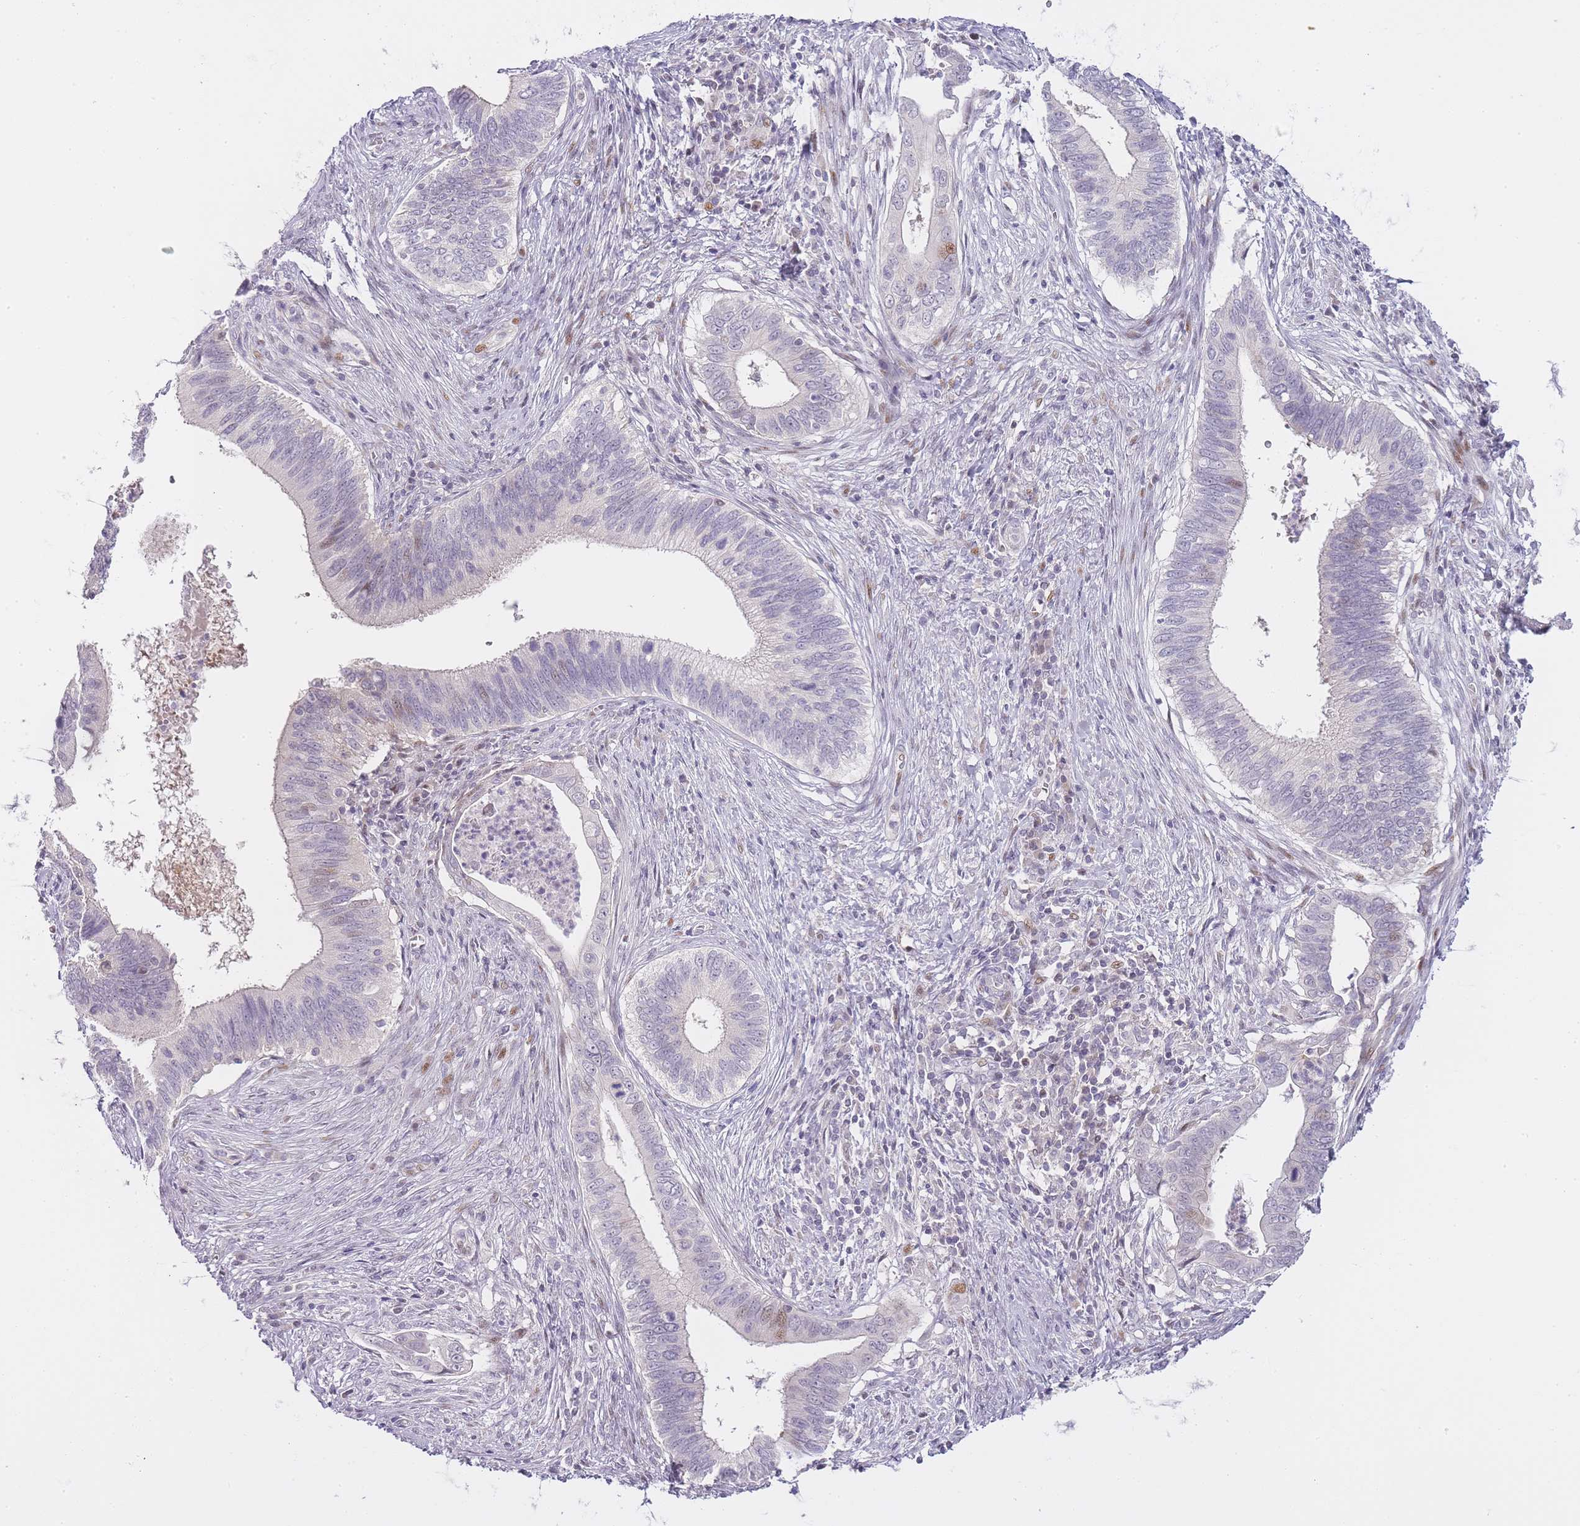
{"staining": {"intensity": "negative", "quantity": "none", "location": "none"}, "tissue": "cervical cancer", "cell_type": "Tumor cells", "image_type": "cancer", "snomed": [{"axis": "morphology", "description": "Adenocarcinoma, NOS"}, {"axis": "topography", "description": "Cervix"}], "caption": "The immunohistochemistry (IHC) micrograph has no significant expression in tumor cells of cervical adenocarcinoma tissue.", "gene": "OGG1", "patient": {"sex": "female", "age": 42}}